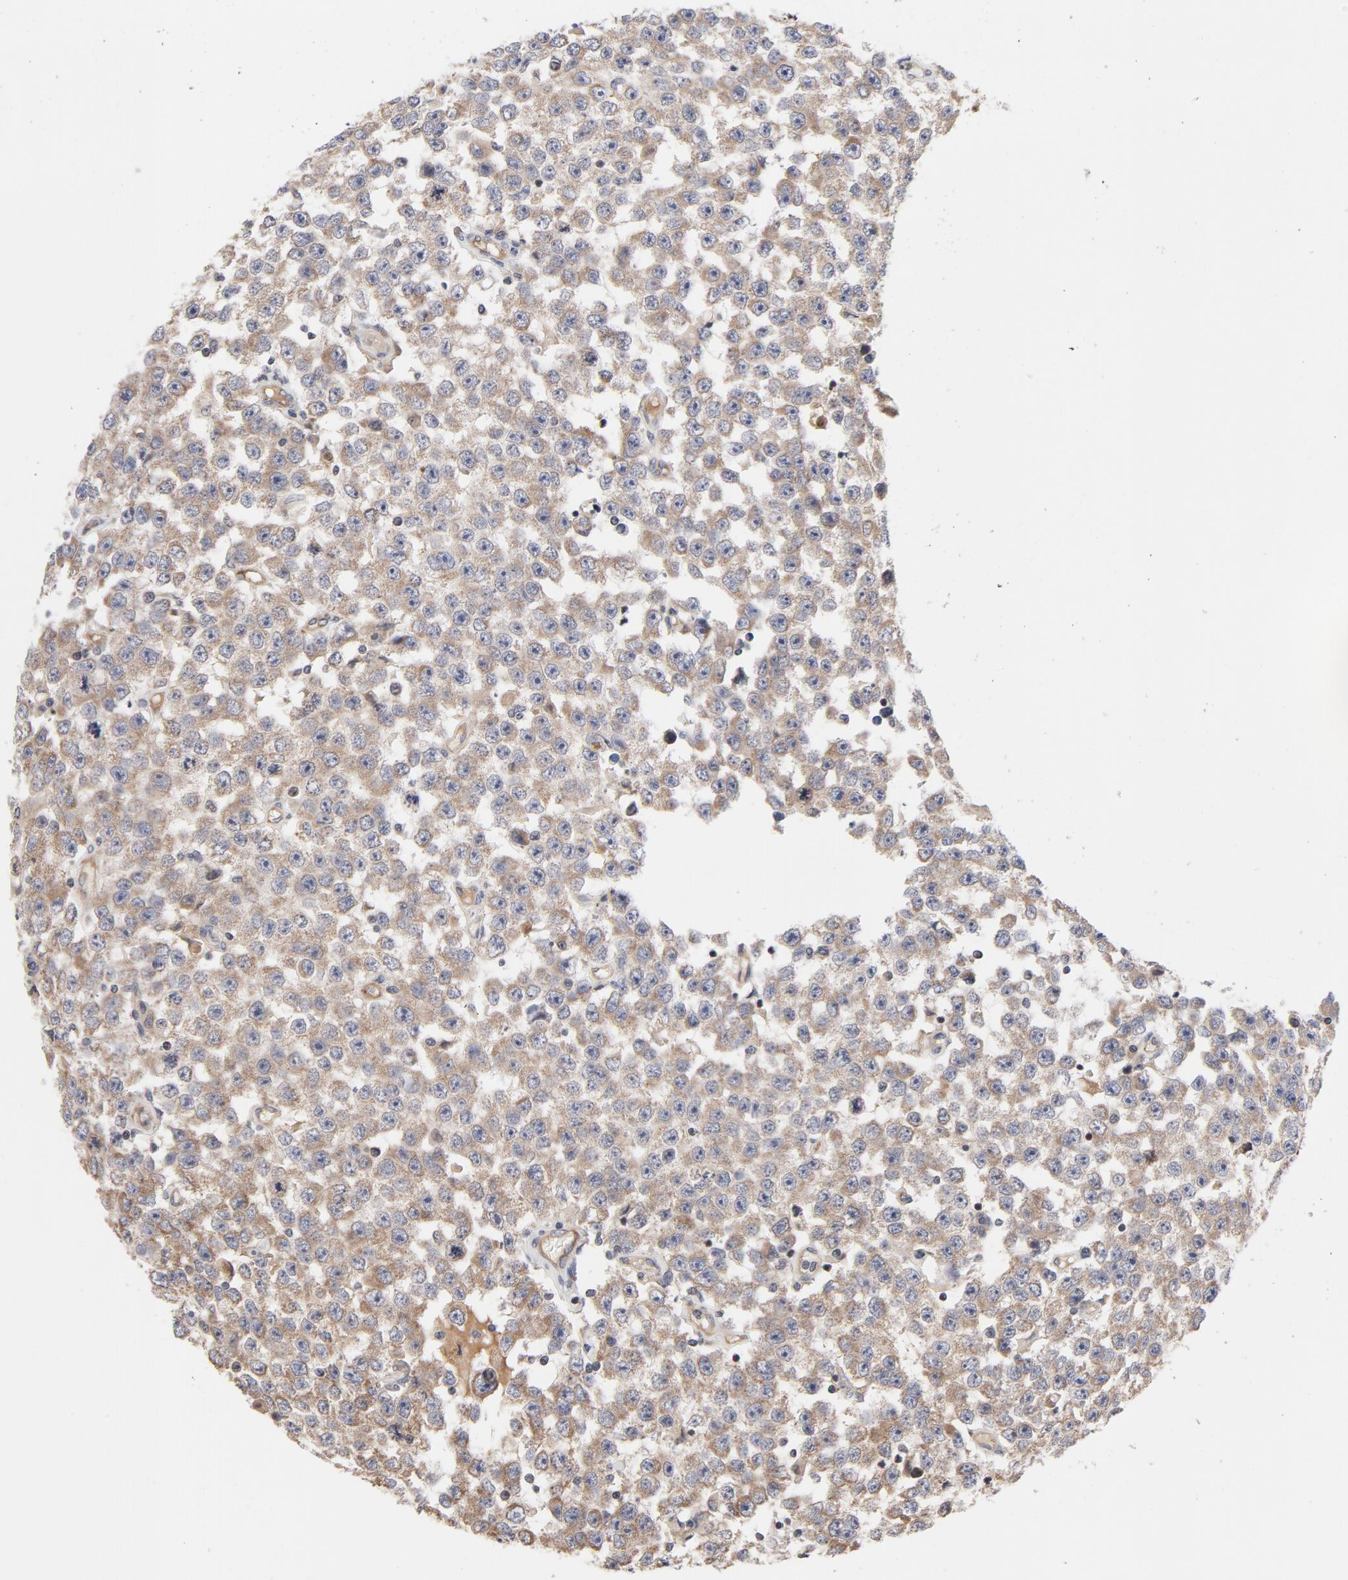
{"staining": {"intensity": "moderate", "quantity": ">75%", "location": "cytoplasmic/membranous"}, "tissue": "testis cancer", "cell_type": "Tumor cells", "image_type": "cancer", "snomed": [{"axis": "morphology", "description": "Seminoma, NOS"}, {"axis": "topography", "description": "Testis"}], "caption": "About >75% of tumor cells in testis cancer (seminoma) exhibit moderate cytoplasmic/membranous protein staining as visualized by brown immunohistochemical staining.", "gene": "DNAAF2", "patient": {"sex": "male", "age": 52}}